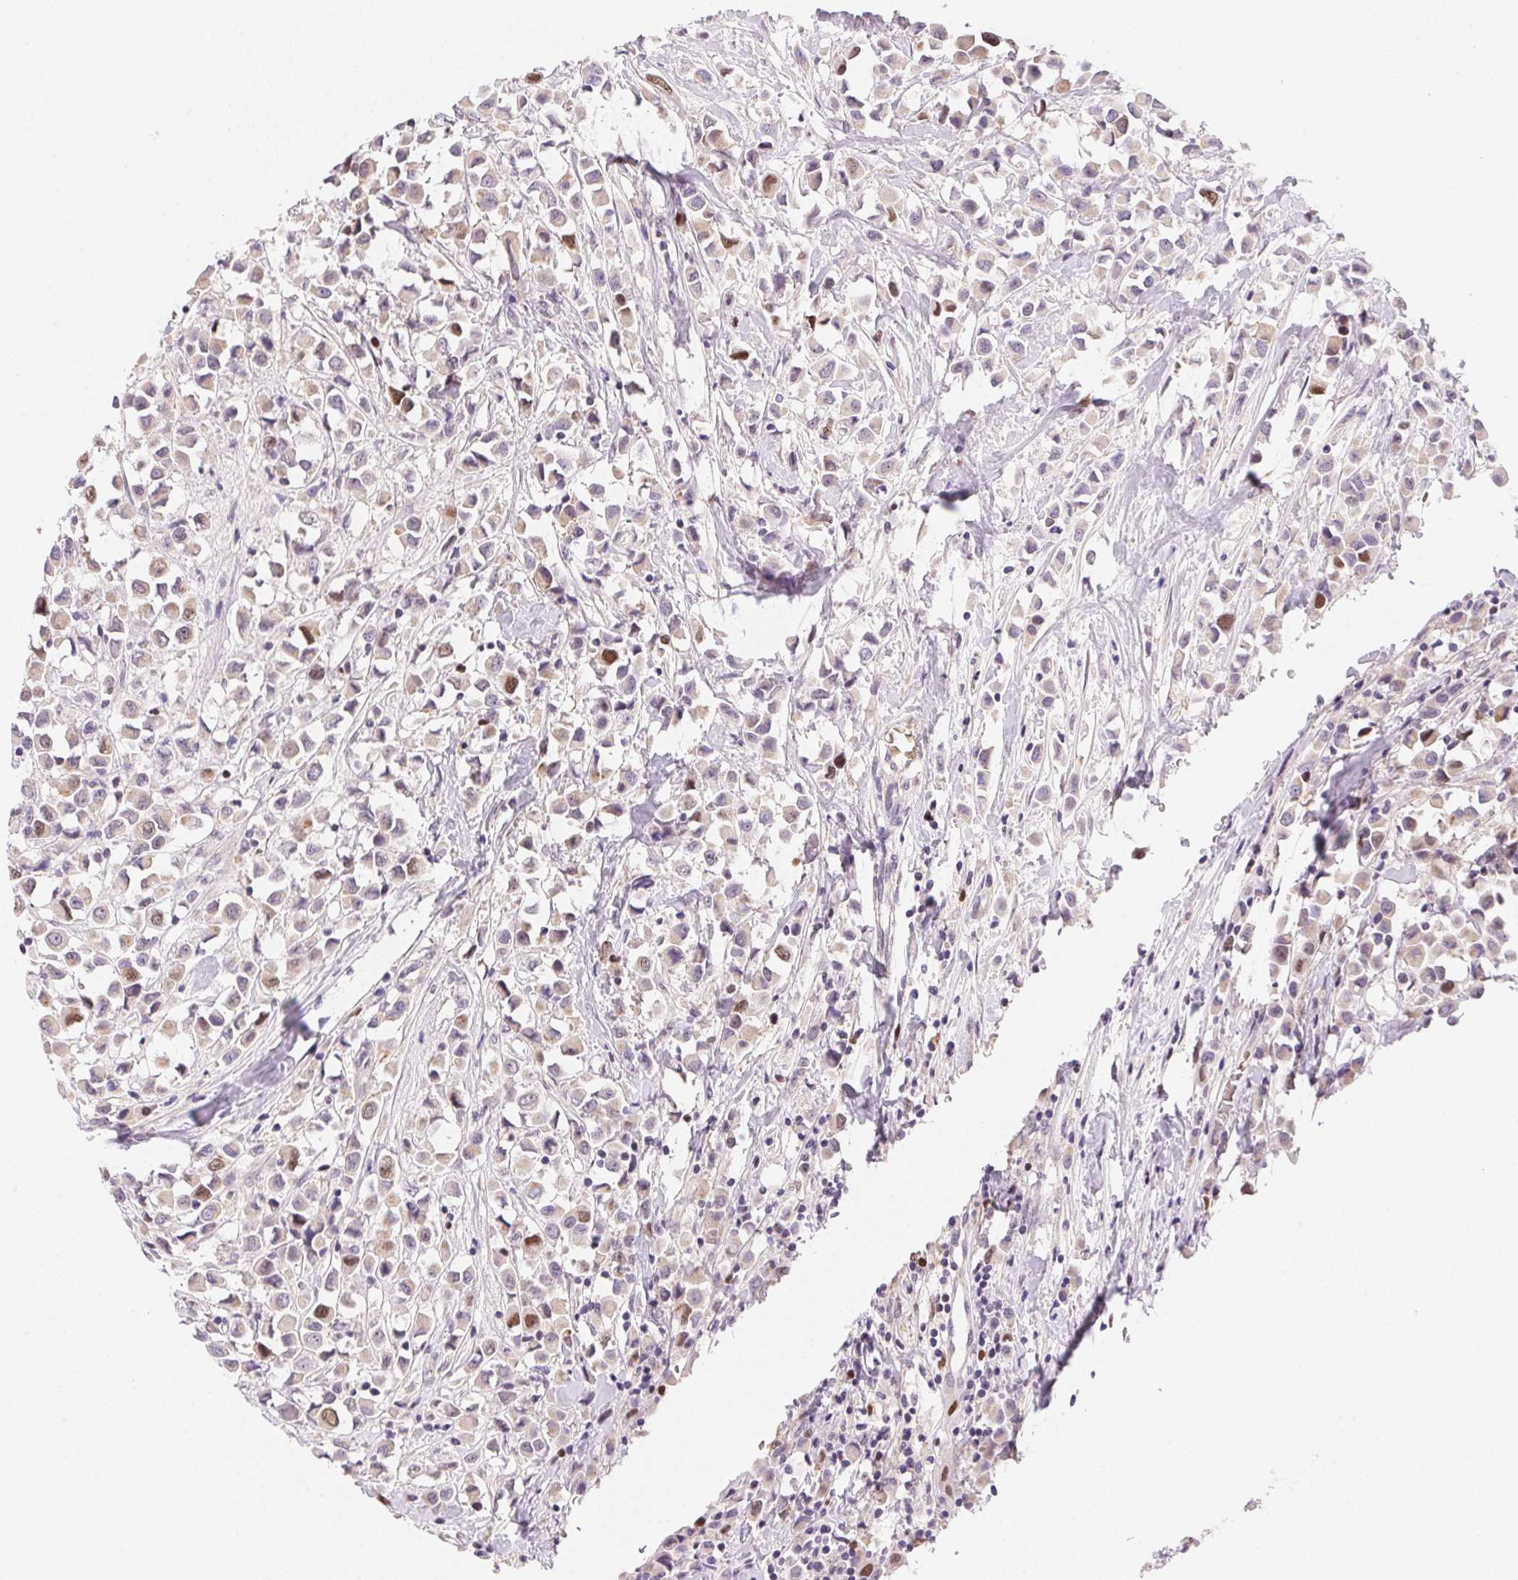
{"staining": {"intensity": "moderate", "quantity": "<25%", "location": "nuclear"}, "tissue": "breast cancer", "cell_type": "Tumor cells", "image_type": "cancer", "snomed": [{"axis": "morphology", "description": "Duct carcinoma"}, {"axis": "topography", "description": "Breast"}], "caption": "Protein analysis of breast cancer (intraductal carcinoma) tissue exhibits moderate nuclear staining in approximately <25% of tumor cells.", "gene": "HELLS", "patient": {"sex": "female", "age": 61}}